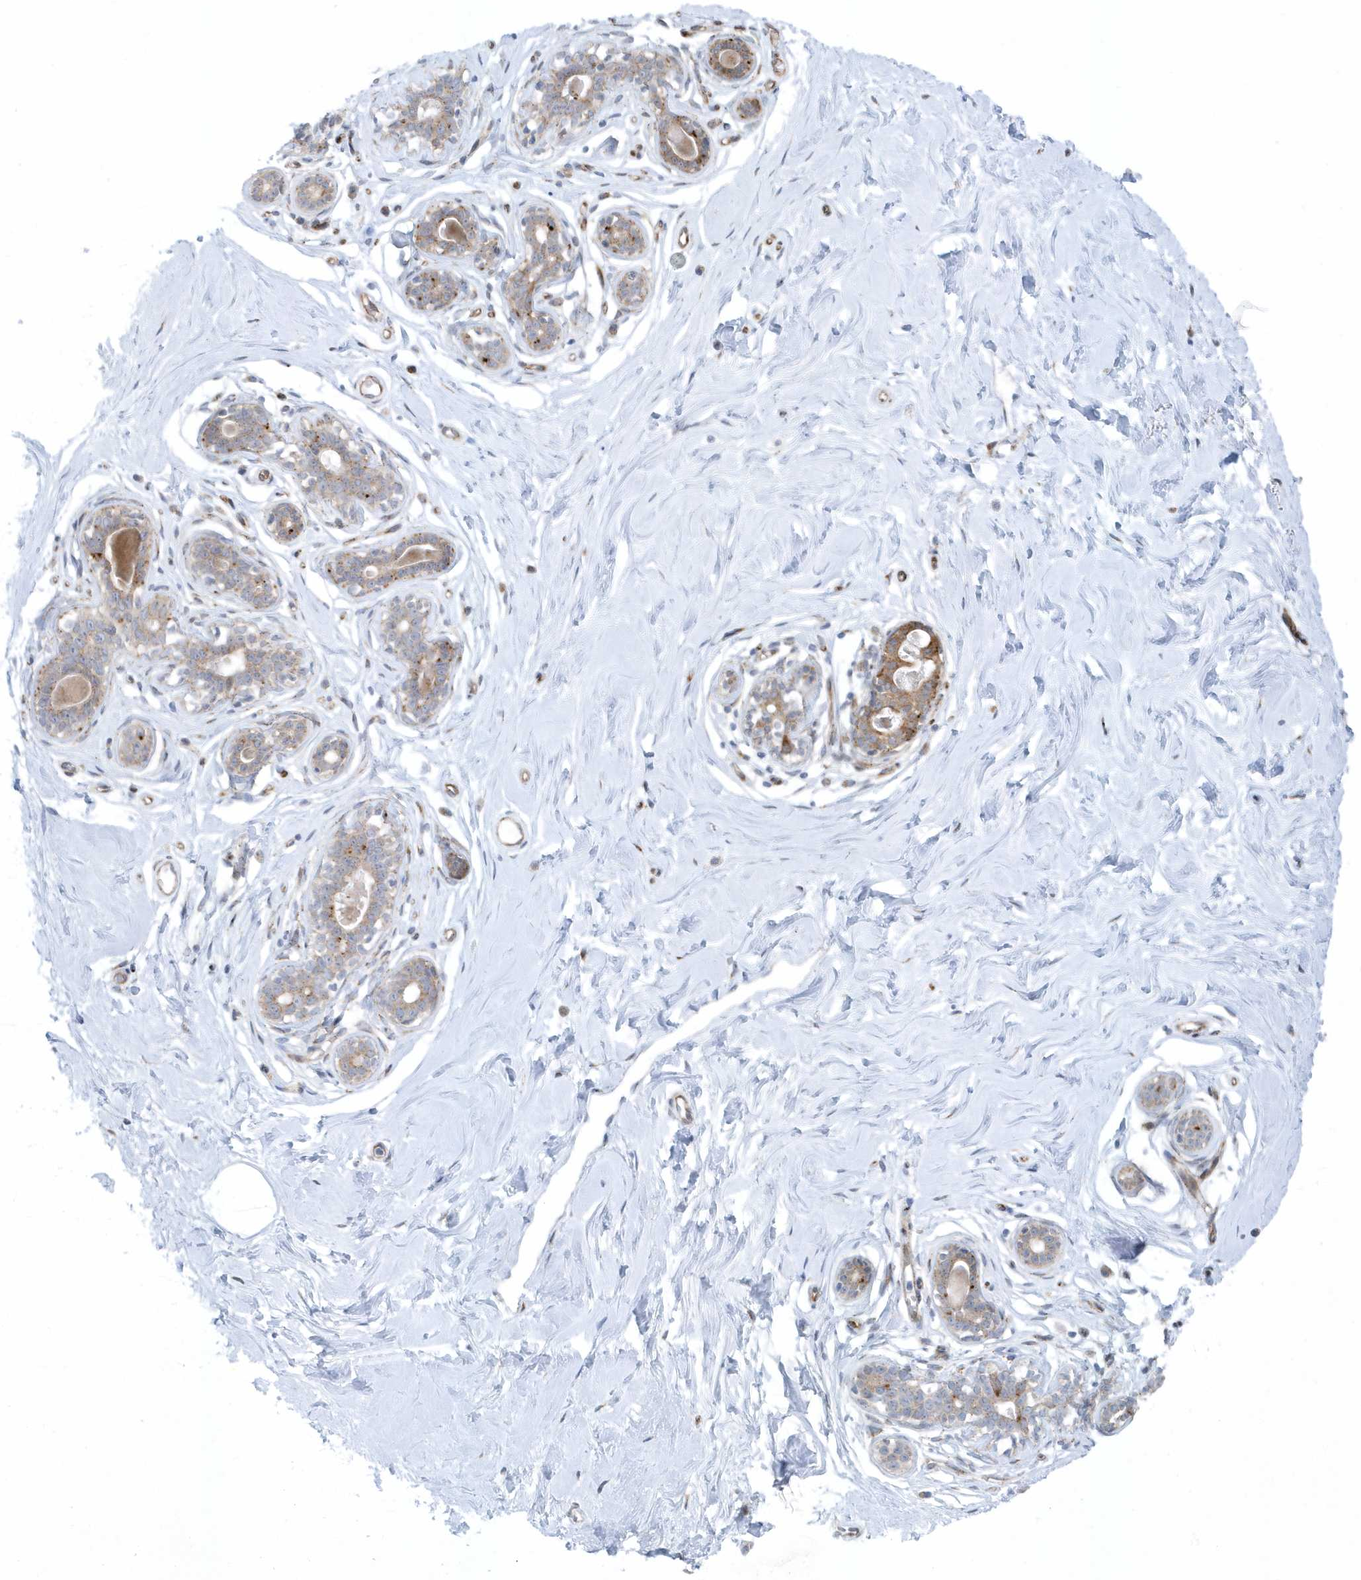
{"staining": {"intensity": "negative", "quantity": "none", "location": "none"}, "tissue": "breast", "cell_type": "Adipocytes", "image_type": "normal", "snomed": [{"axis": "morphology", "description": "Normal tissue, NOS"}, {"axis": "morphology", "description": "Adenoma, NOS"}, {"axis": "topography", "description": "Breast"}], "caption": "A high-resolution photomicrograph shows immunohistochemistry (IHC) staining of normal breast, which demonstrates no significant expression in adipocytes. (DAB (3,3'-diaminobenzidine) IHC with hematoxylin counter stain).", "gene": "FAM98A", "patient": {"sex": "female", "age": 23}}